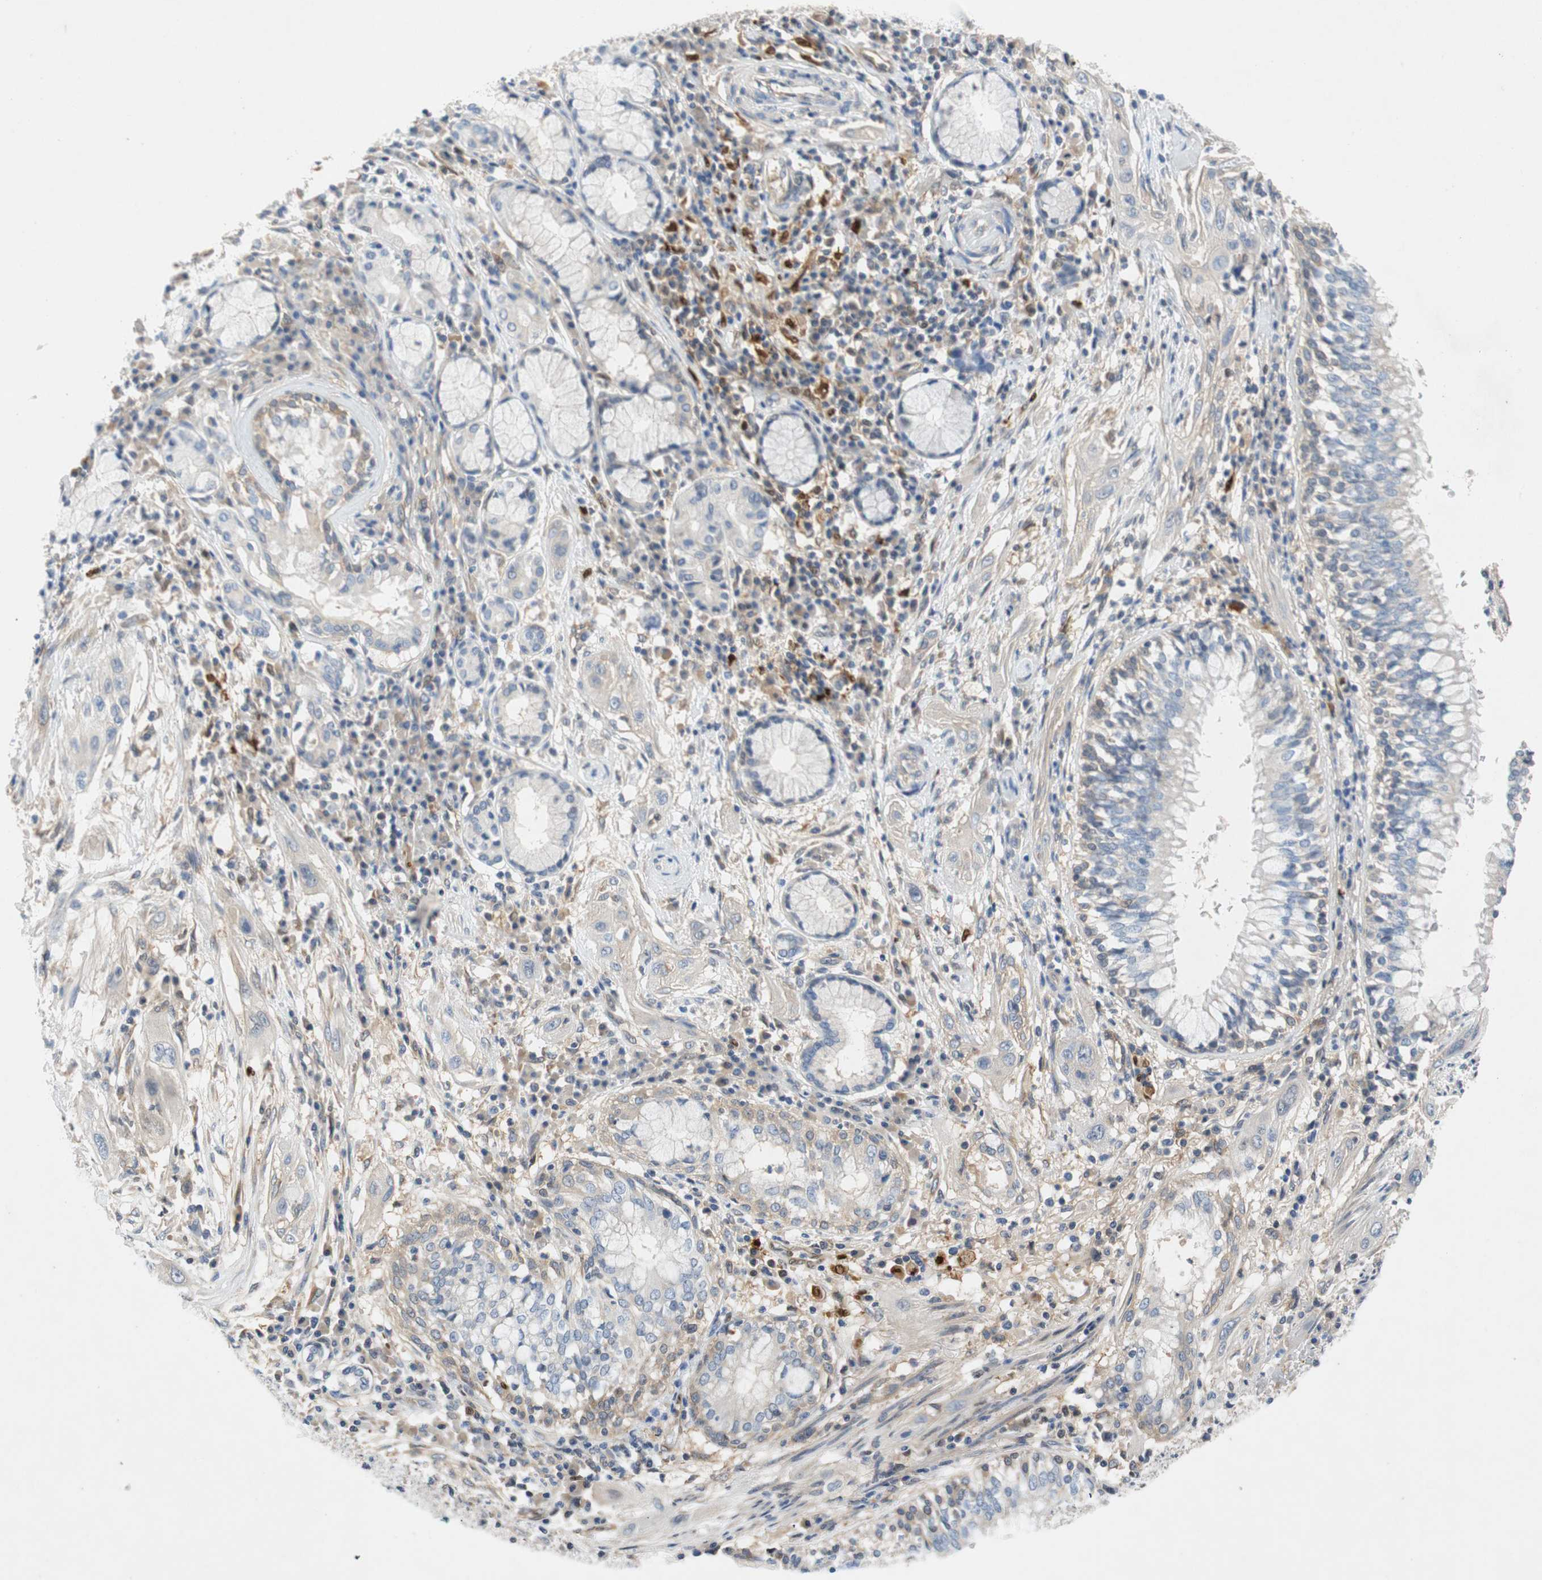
{"staining": {"intensity": "negative", "quantity": "none", "location": "none"}, "tissue": "lung cancer", "cell_type": "Tumor cells", "image_type": "cancer", "snomed": [{"axis": "morphology", "description": "Squamous cell carcinoma, NOS"}, {"axis": "topography", "description": "Lung"}], "caption": "Tumor cells show no significant positivity in squamous cell carcinoma (lung).", "gene": "RELB", "patient": {"sex": "female", "age": 47}}